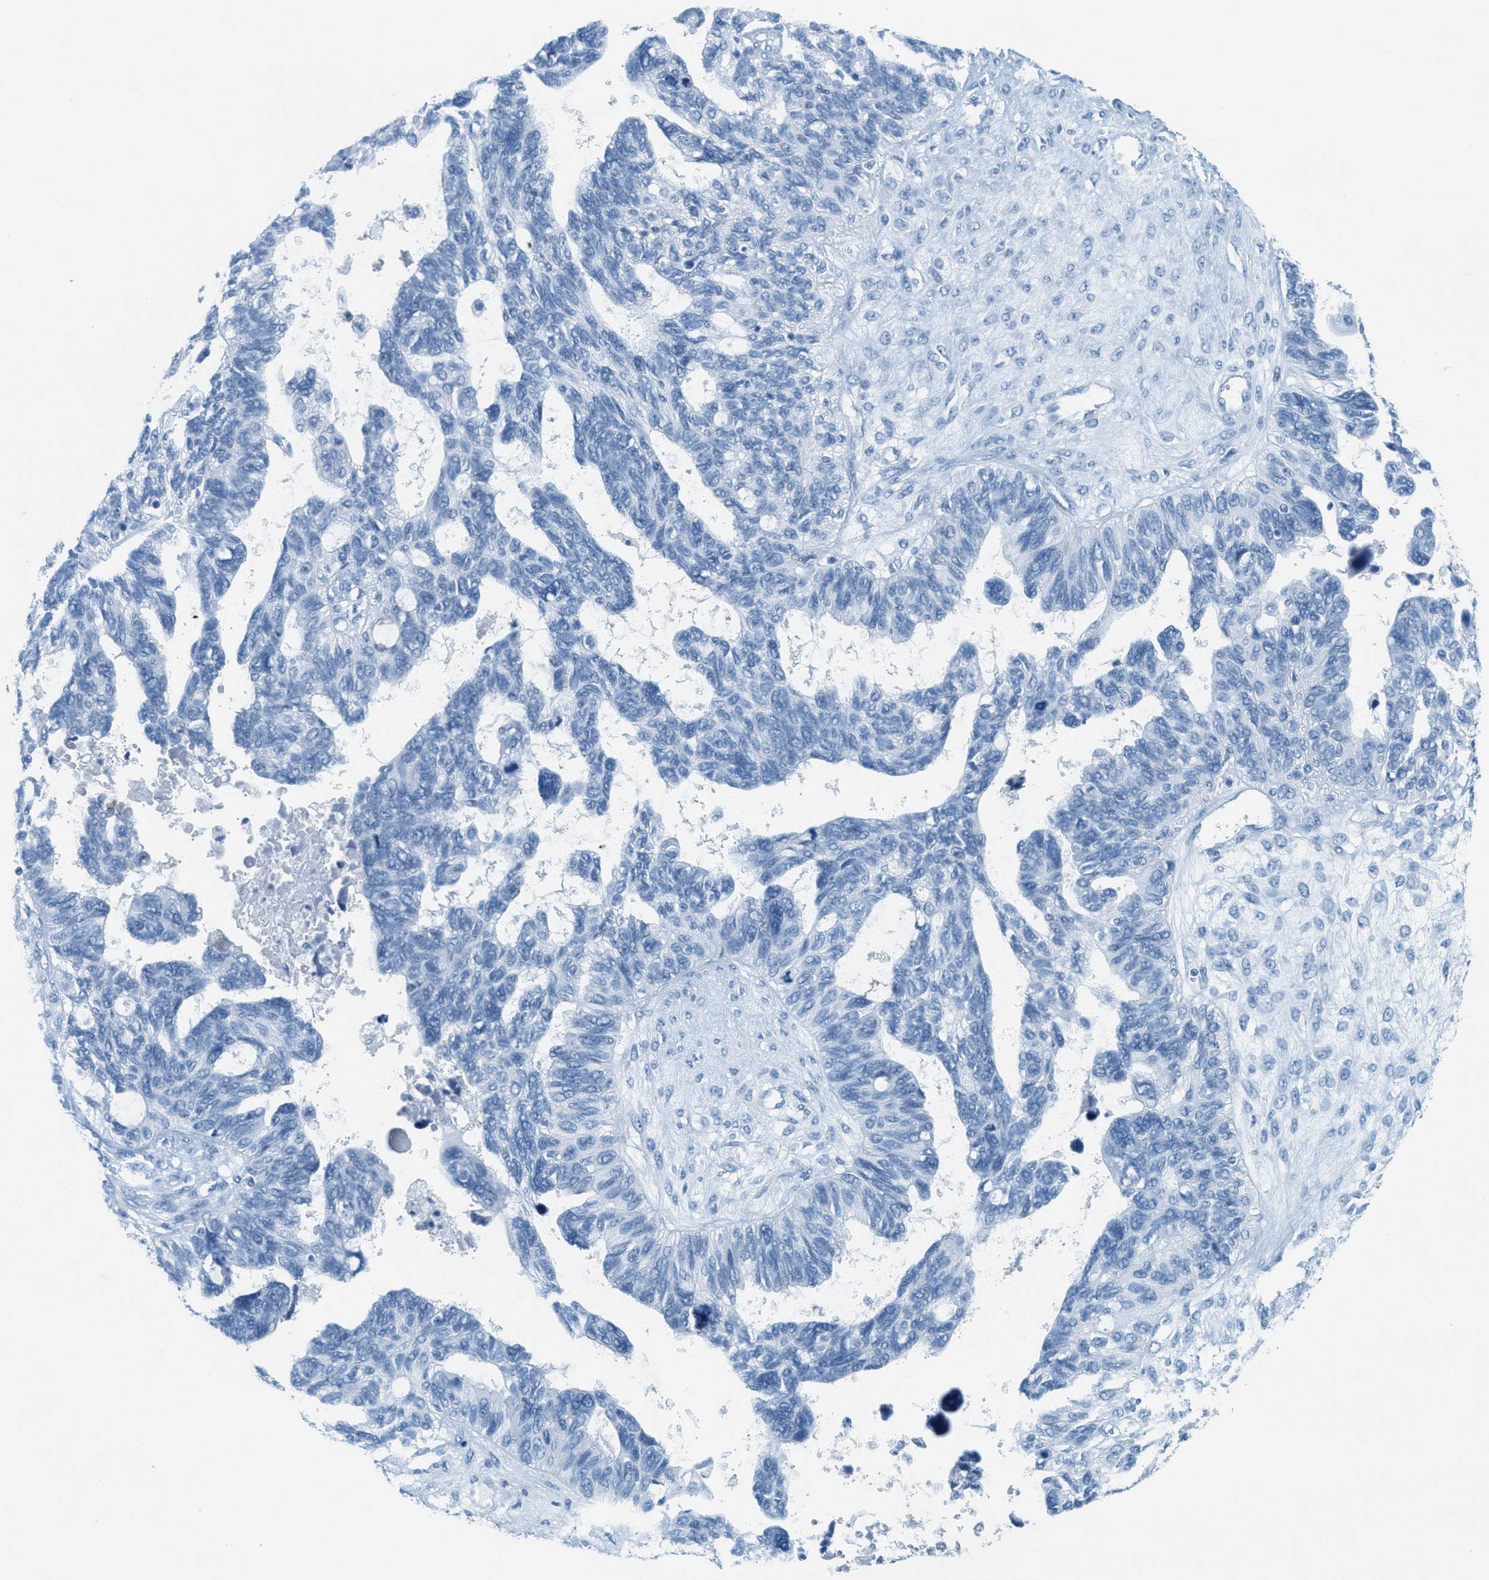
{"staining": {"intensity": "negative", "quantity": "none", "location": "none"}, "tissue": "ovarian cancer", "cell_type": "Tumor cells", "image_type": "cancer", "snomed": [{"axis": "morphology", "description": "Cystadenocarcinoma, serous, NOS"}, {"axis": "topography", "description": "Ovary"}], "caption": "Photomicrograph shows no significant protein staining in tumor cells of serous cystadenocarcinoma (ovarian).", "gene": "PPBP", "patient": {"sex": "female", "age": 79}}